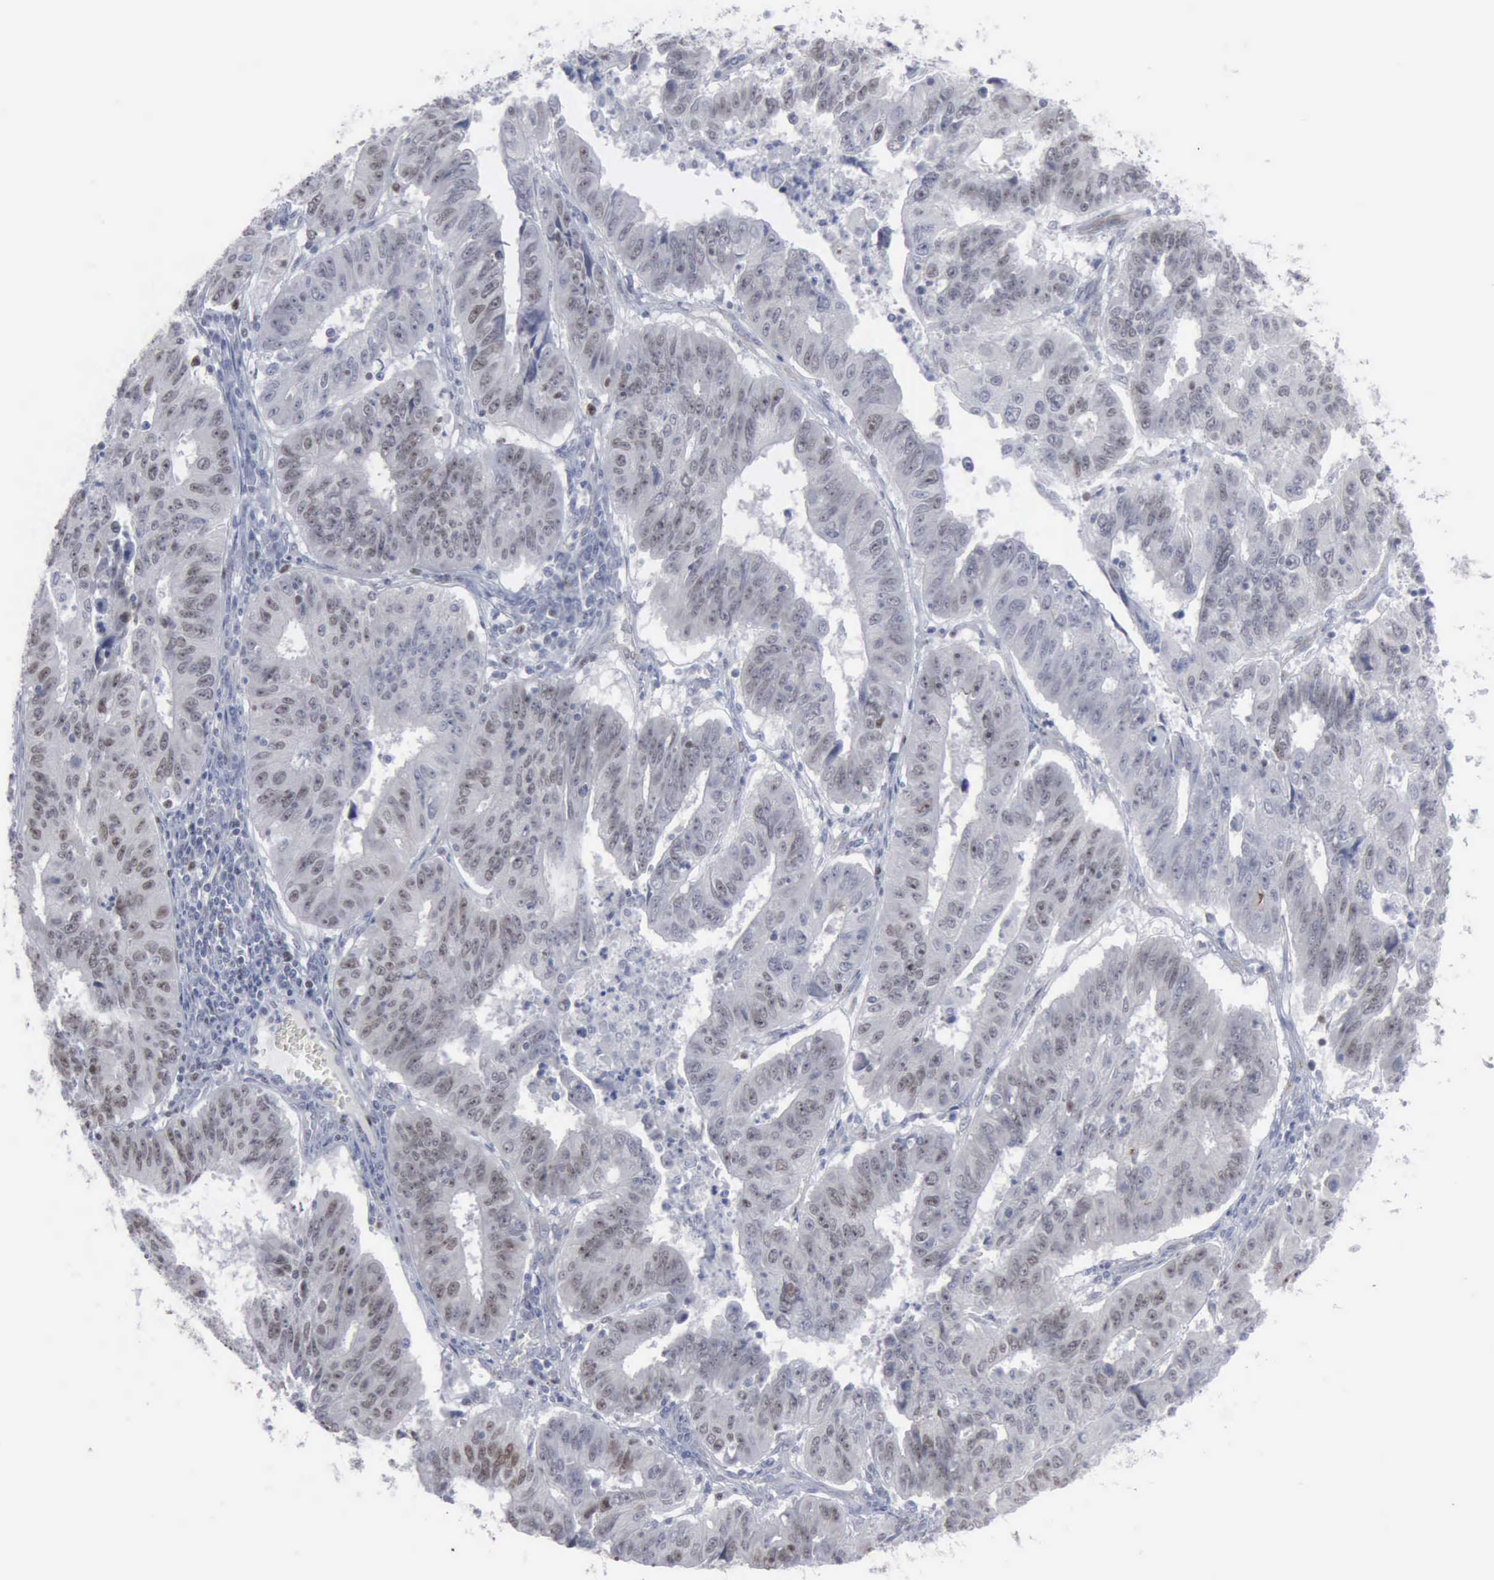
{"staining": {"intensity": "weak", "quantity": "25%-75%", "location": "nuclear"}, "tissue": "endometrial cancer", "cell_type": "Tumor cells", "image_type": "cancer", "snomed": [{"axis": "morphology", "description": "Adenocarcinoma, NOS"}, {"axis": "topography", "description": "Endometrium"}], "caption": "Immunohistochemical staining of human adenocarcinoma (endometrial) demonstrates weak nuclear protein positivity in about 25%-75% of tumor cells. The staining is performed using DAB (3,3'-diaminobenzidine) brown chromogen to label protein expression. The nuclei are counter-stained blue using hematoxylin.", "gene": "MCM5", "patient": {"sex": "female", "age": 42}}